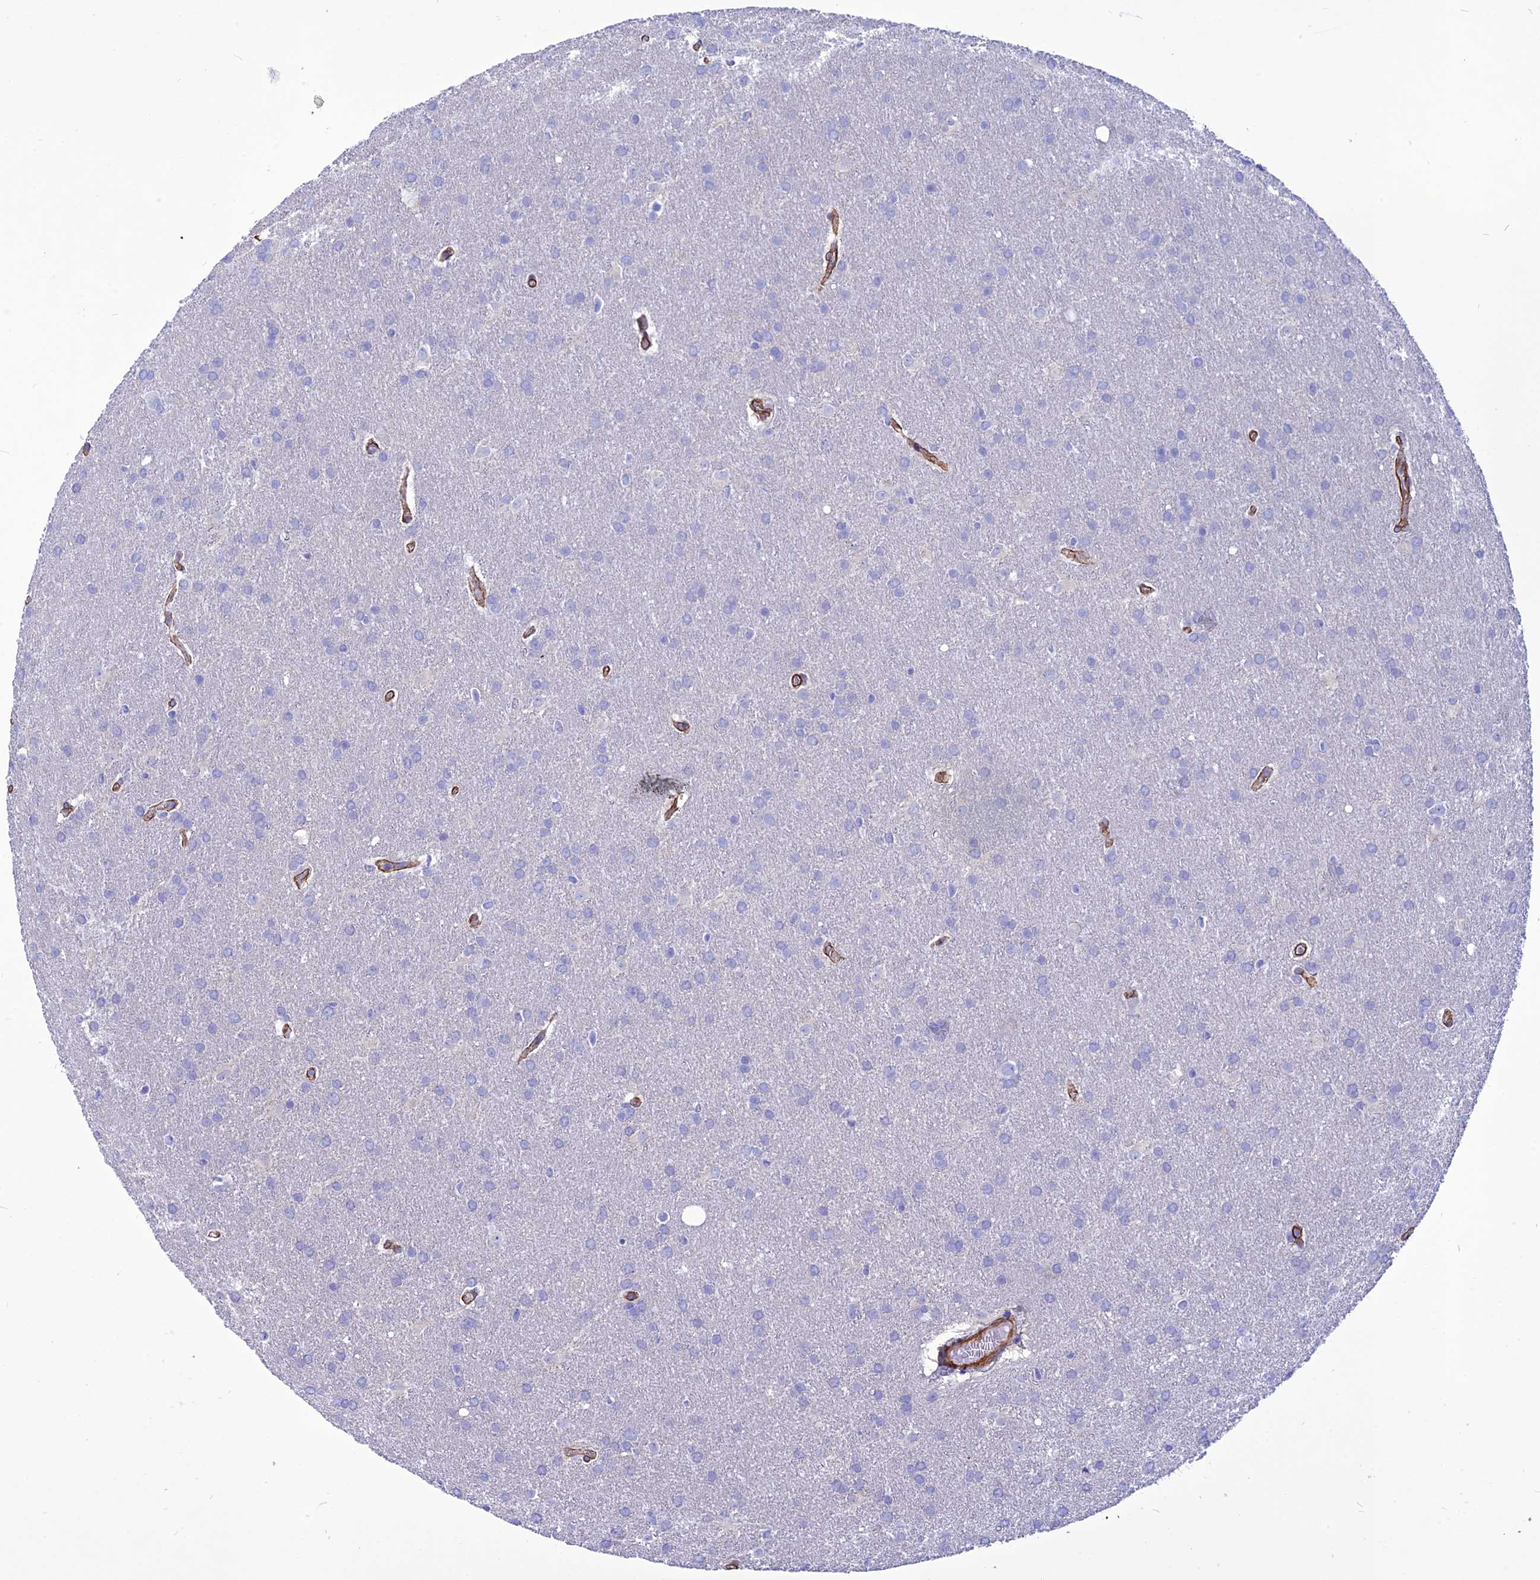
{"staining": {"intensity": "negative", "quantity": "none", "location": "none"}, "tissue": "glioma", "cell_type": "Tumor cells", "image_type": "cancer", "snomed": [{"axis": "morphology", "description": "Glioma, malignant, Low grade"}, {"axis": "topography", "description": "Brain"}], "caption": "Tumor cells are negative for protein expression in human glioma. (DAB (3,3'-diaminobenzidine) immunohistochemistry (IHC) with hematoxylin counter stain).", "gene": "NKD1", "patient": {"sex": "female", "age": 32}}